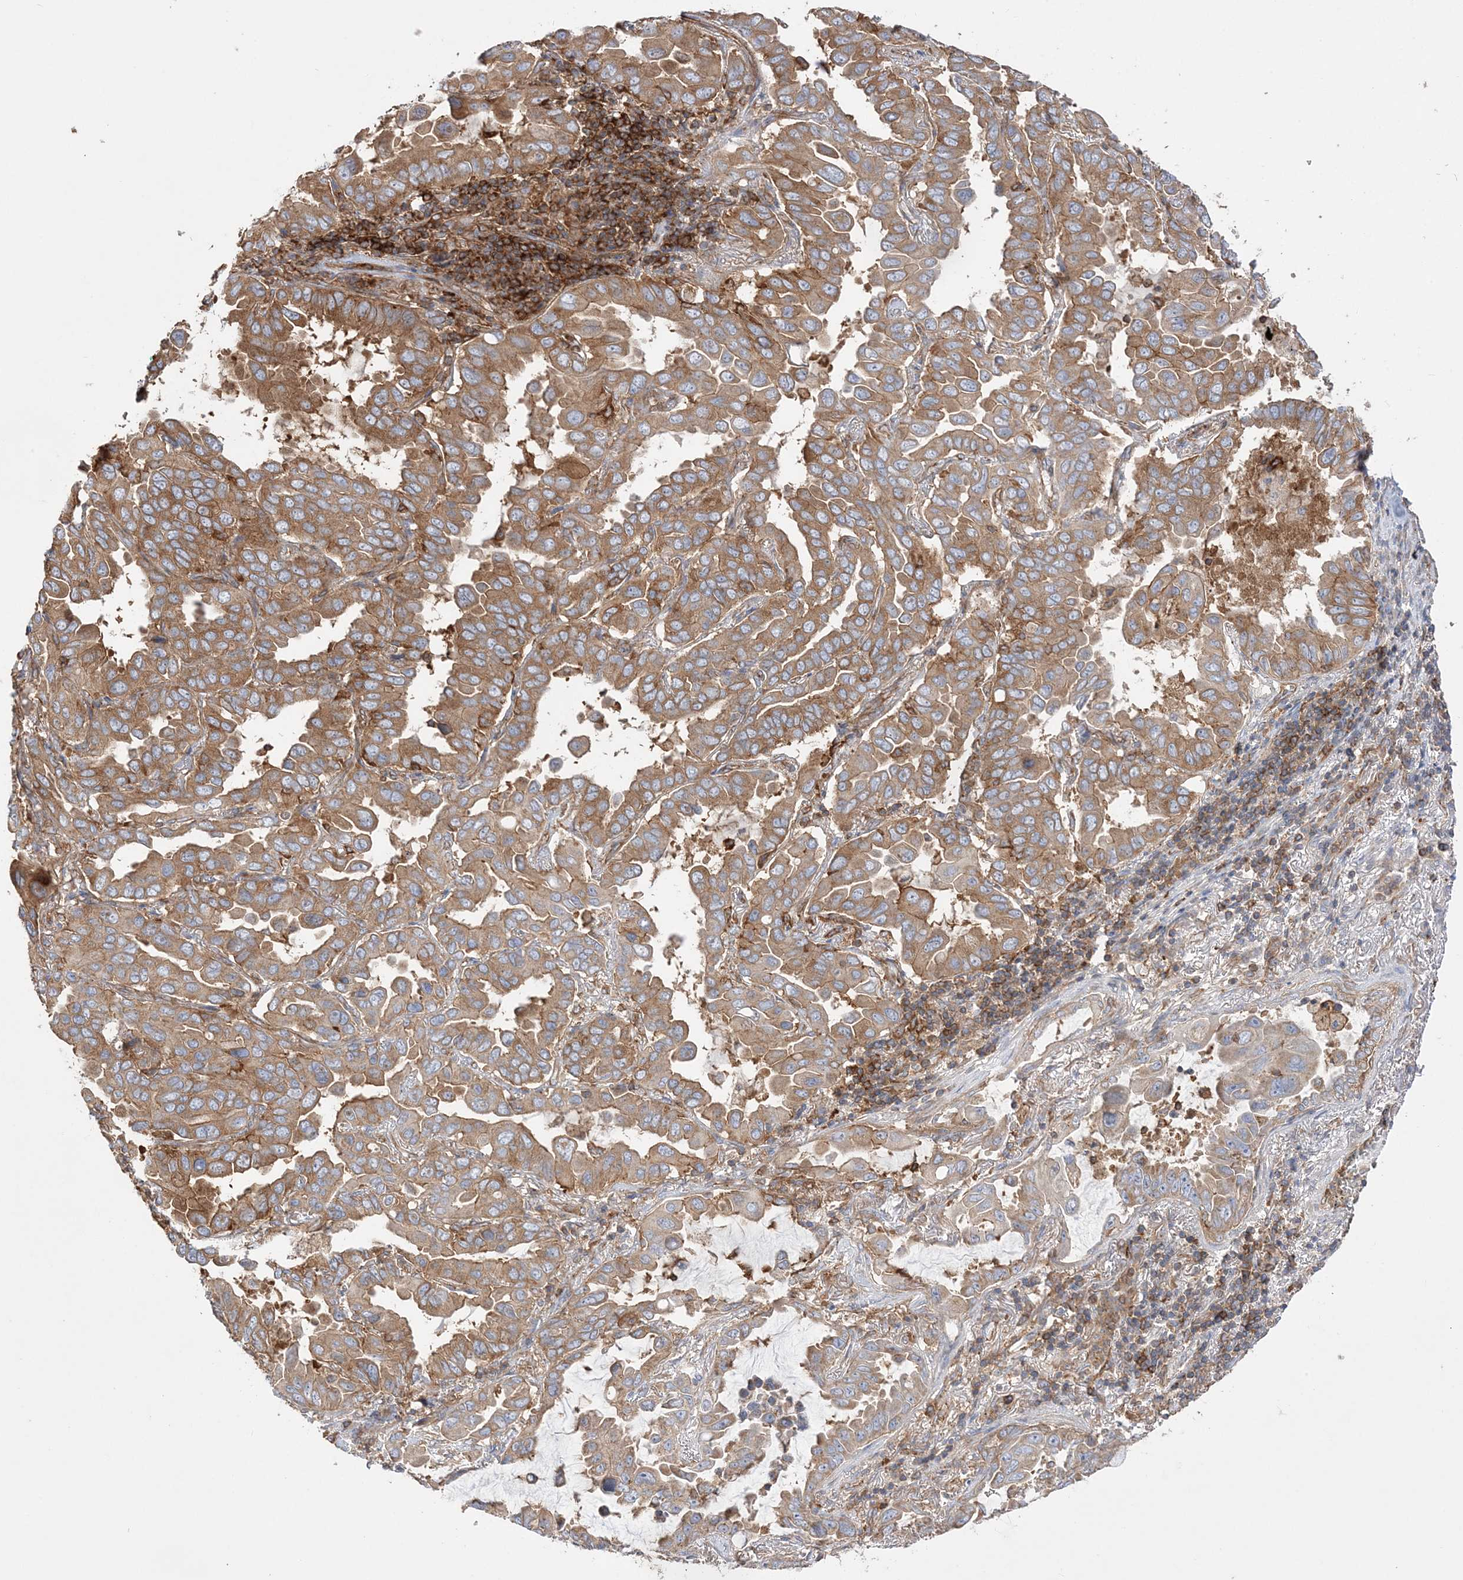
{"staining": {"intensity": "moderate", "quantity": ">75%", "location": "cytoplasmic/membranous"}, "tissue": "lung cancer", "cell_type": "Tumor cells", "image_type": "cancer", "snomed": [{"axis": "morphology", "description": "Adenocarcinoma, NOS"}, {"axis": "topography", "description": "Lung"}], "caption": "Lung cancer (adenocarcinoma) stained for a protein displays moderate cytoplasmic/membranous positivity in tumor cells.", "gene": "TBC1D5", "patient": {"sex": "male", "age": 64}}